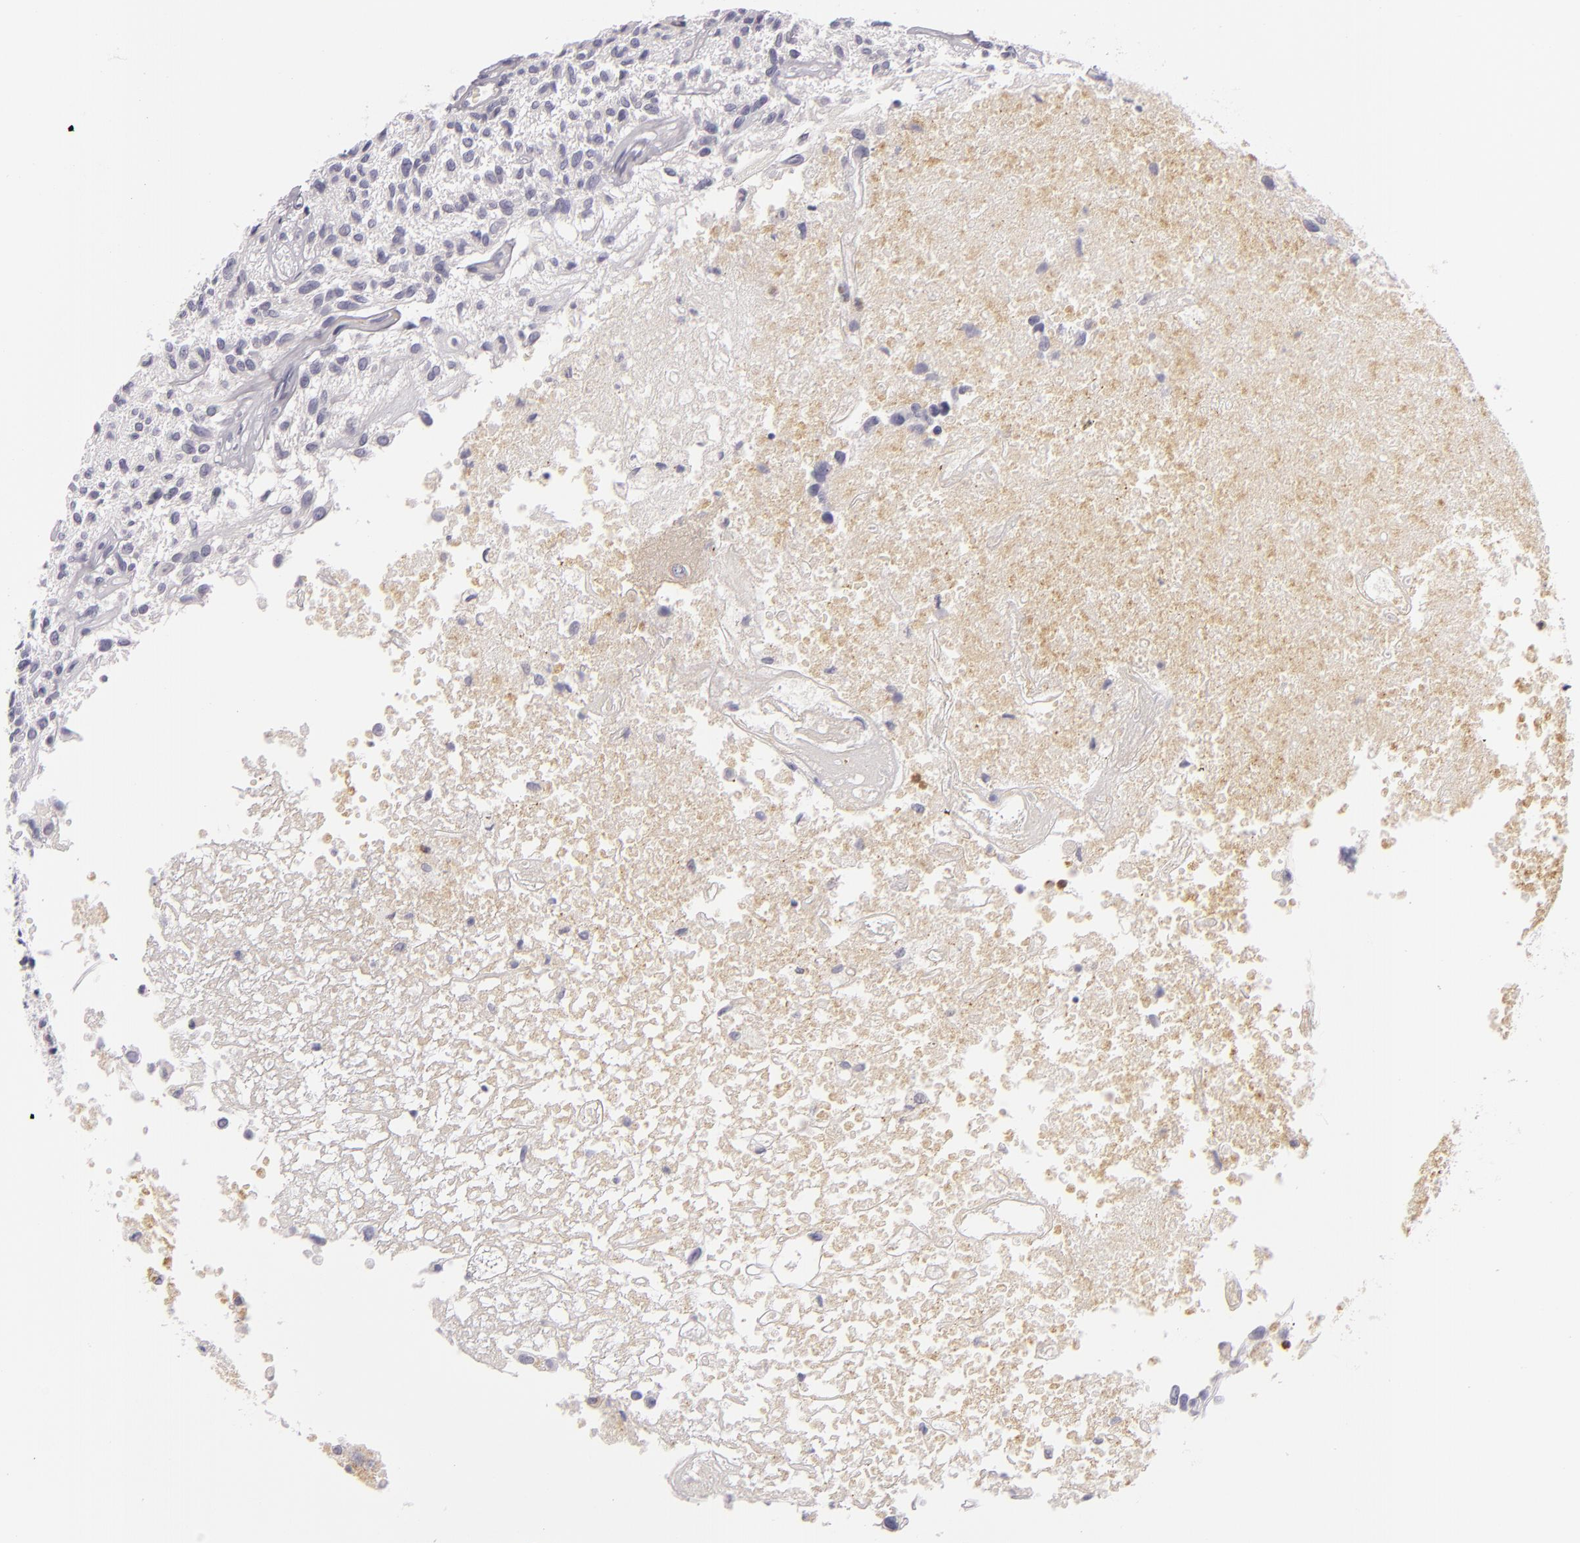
{"staining": {"intensity": "negative", "quantity": "none", "location": "none"}, "tissue": "glioma", "cell_type": "Tumor cells", "image_type": "cancer", "snomed": [{"axis": "morphology", "description": "Glioma, malignant, High grade"}, {"axis": "topography", "description": "Brain"}], "caption": "IHC of human glioma demonstrates no staining in tumor cells. The staining is performed using DAB (3,3'-diaminobenzidine) brown chromogen with nuclei counter-stained in using hematoxylin.", "gene": "FAM181A", "patient": {"sex": "male", "age": 77}}